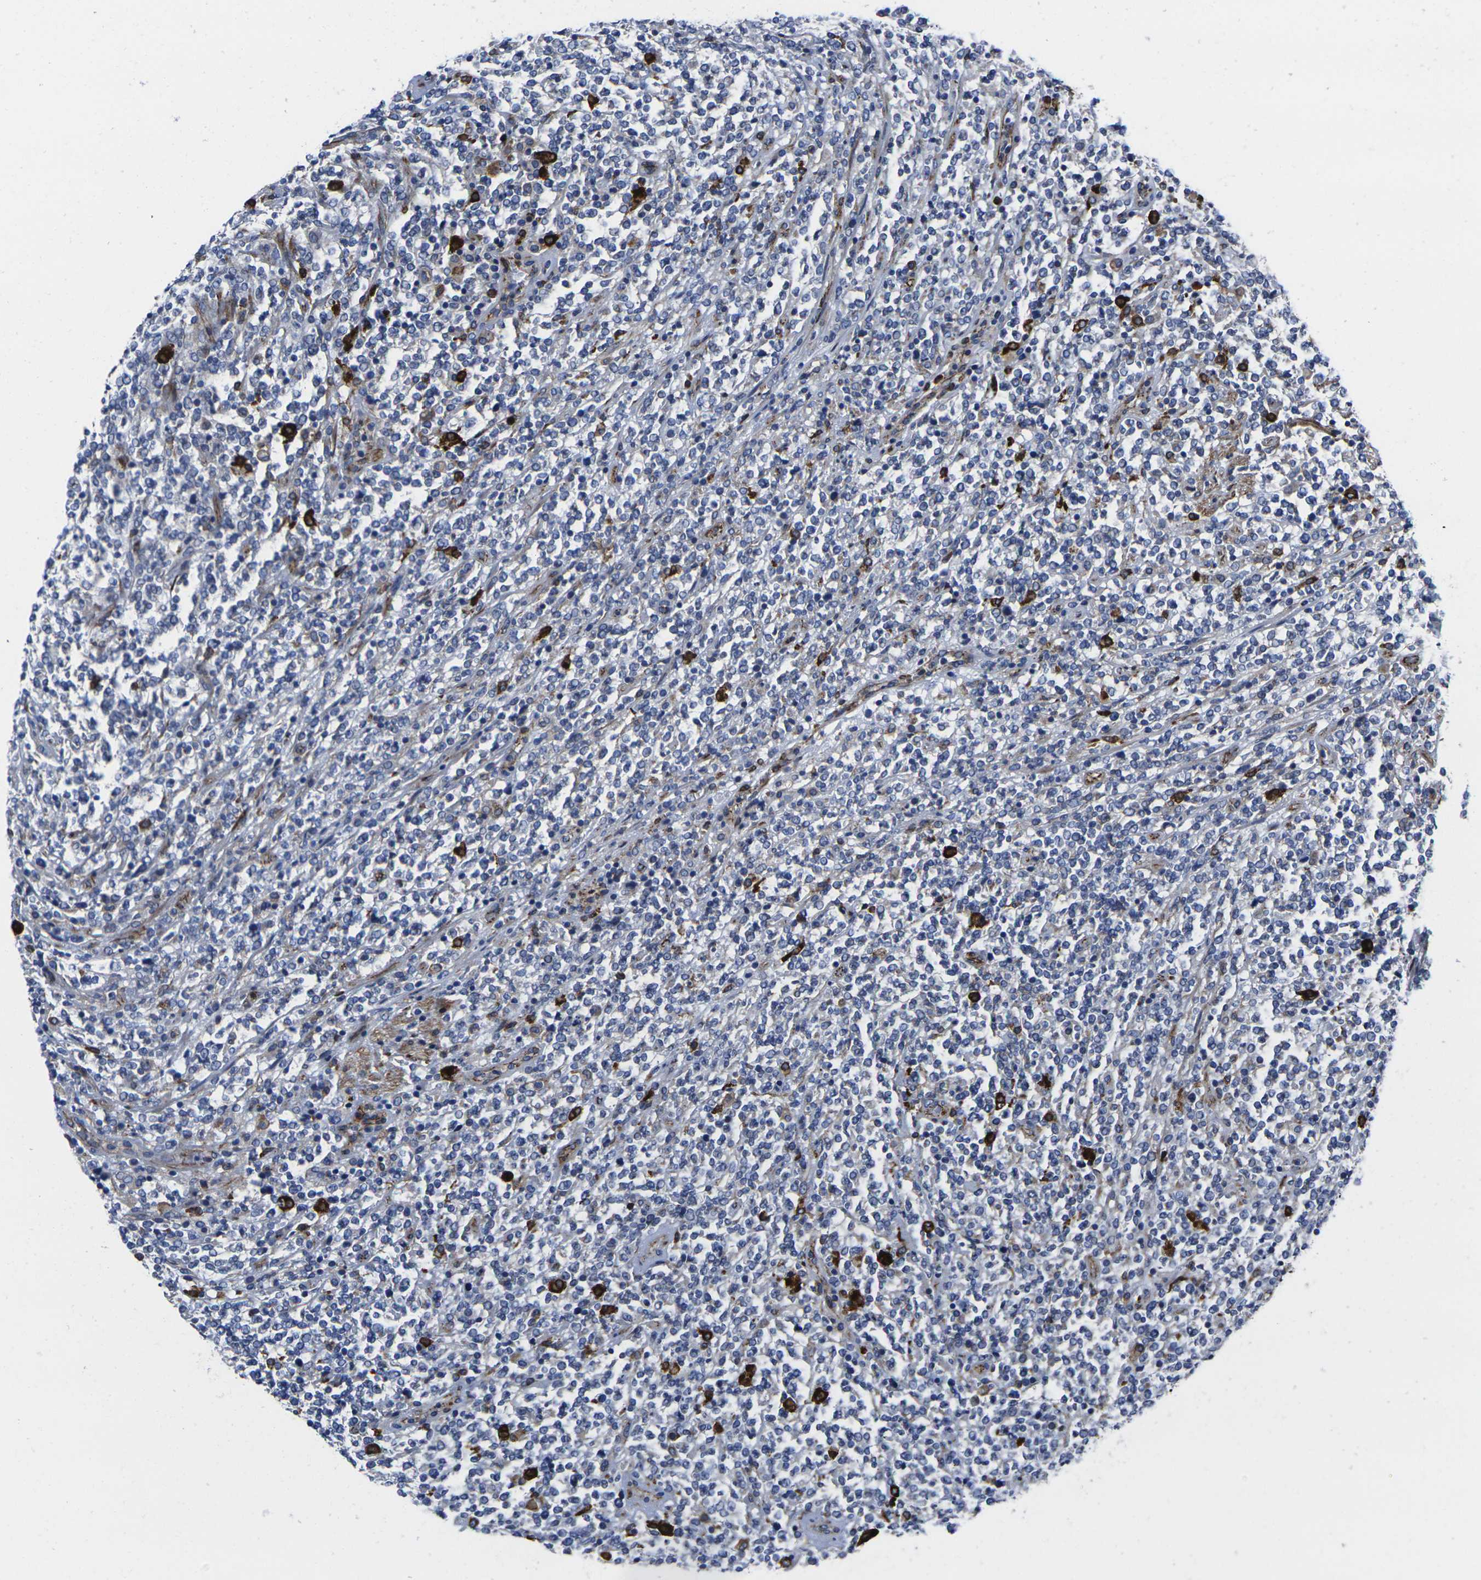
{"staining": {"intensity": "negative", "quantity": "none", "location": "none"}, "tissue": "lymphoma", "cell_type": "Tumor cells", "image_type": "cancer", "snomed": [{"axis": "morphology", "description": "Malignant lymphoma, non-Hodgkin's type, High grade"}, {"axis": "topography", "description": "Soft tissue"}], "caption": "This is a photomicrograph of IHC staining of malignant lymphoma, non-Hodgkin's type (high-grade), which shows no positivity in tumor cells.", "gene": "NUMB", "patient": {"sex": "male", "age": 18}}